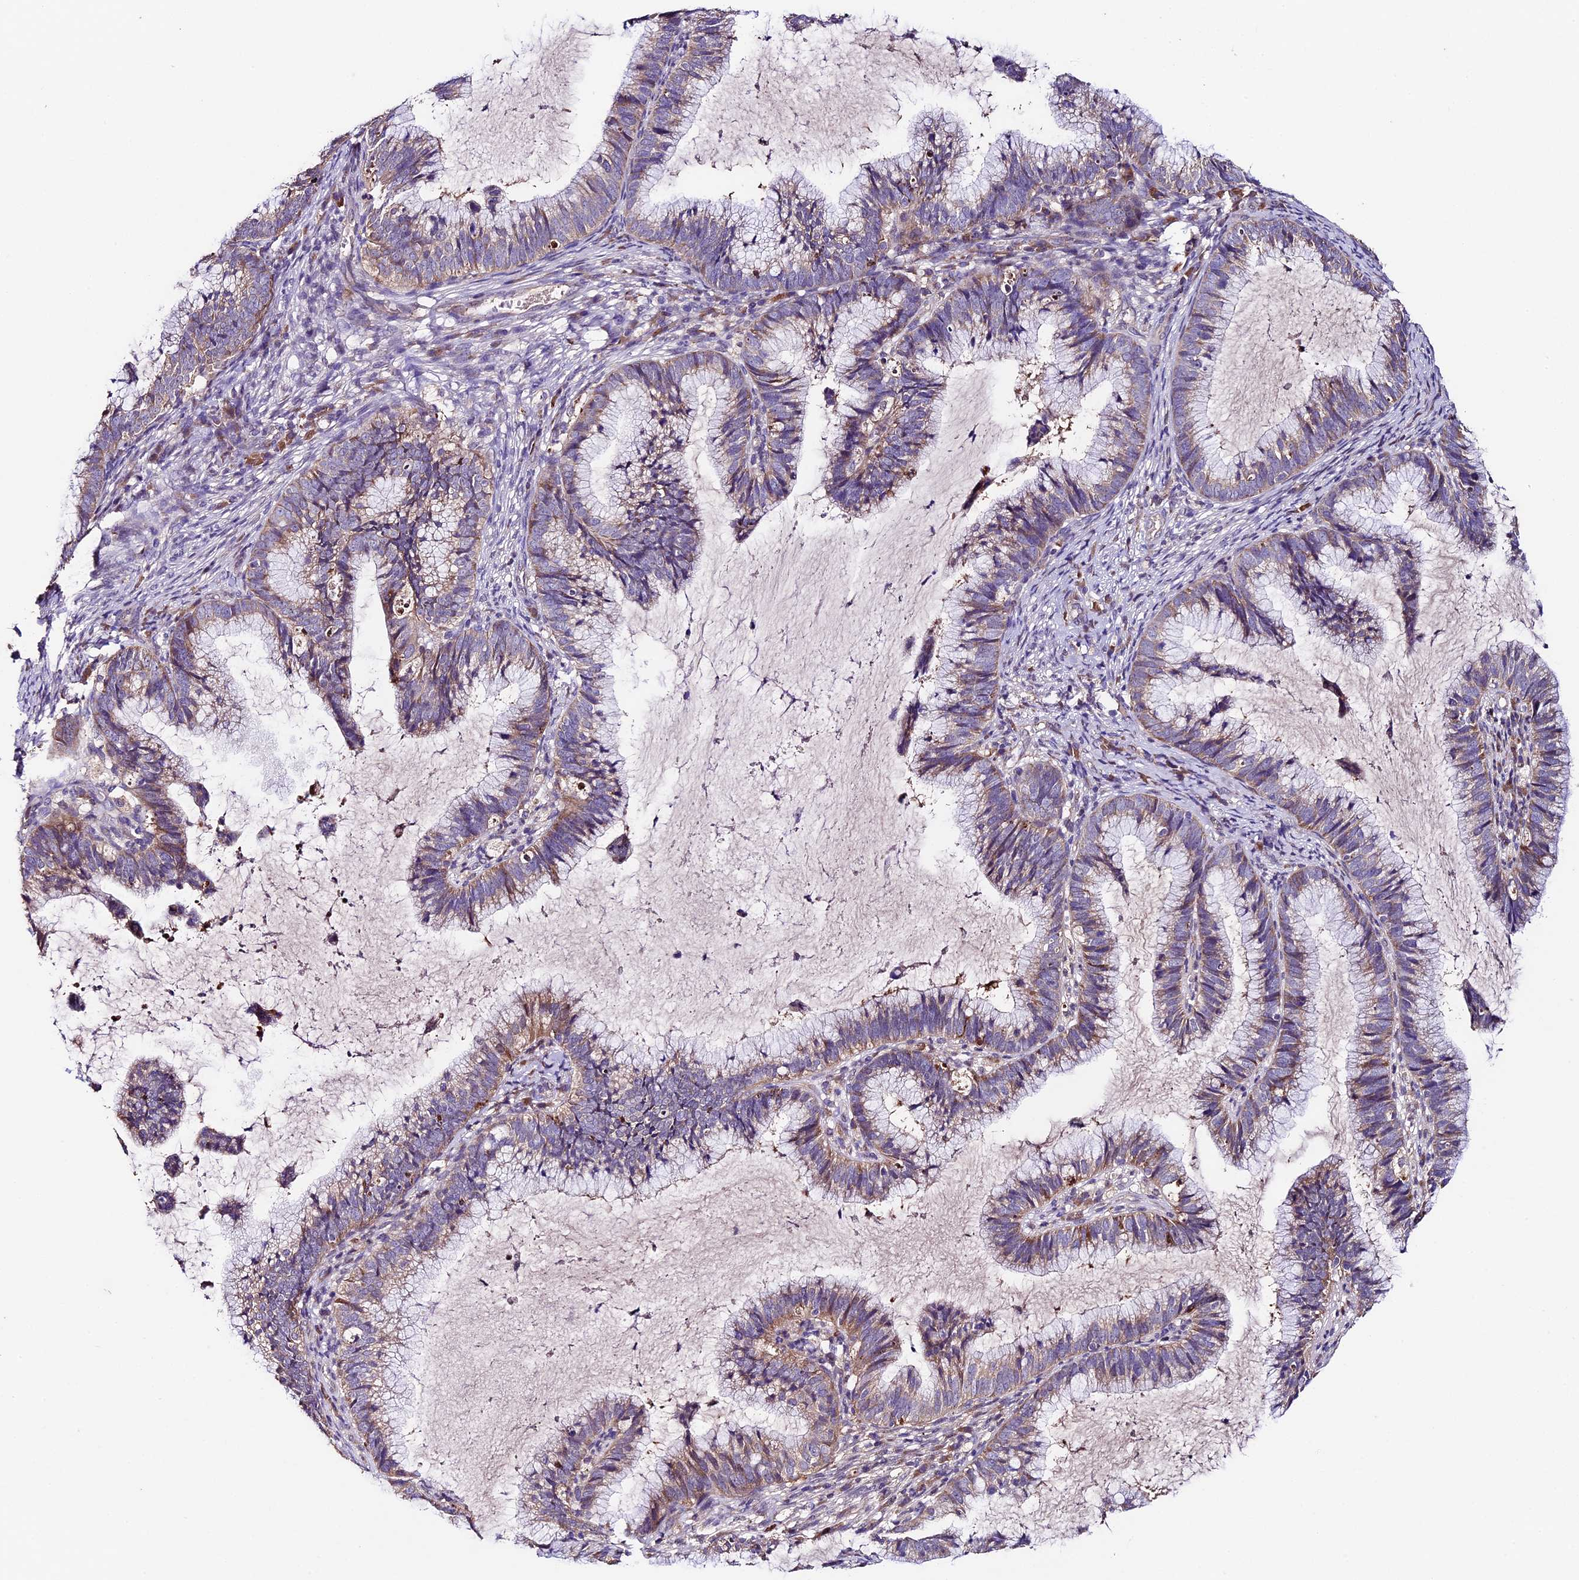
{"staining": {"intensity": "weak", "quantity": "25%-75%", "location": "cytoplasmic/membranous"}, "tissue": "cervical cancer", "cell_type": "Tumor cells", "image_type": "cancer", "snomed": [{"axis": "morphology", "description": "Adenocarcinoma, NOS"}, {"axis": "topography", "description": "Cervix"}], "caption": "High-magnification brightfield microscopy of cervical adenocarcinoma stained with DAB (brown) and counterstained with hematoxylin (blue). tumor cells exhibit weak cytoplasmic/membranous staining is present in about25%-75% of cells. Using DAB (3,3'-diaminobenzidine) (brown) and hematoxylin (blue) stains, captured at high magnification using brightfield microscopy.", "gene": "SBNO2", "patient": {"sex": "female", "age": 36}}